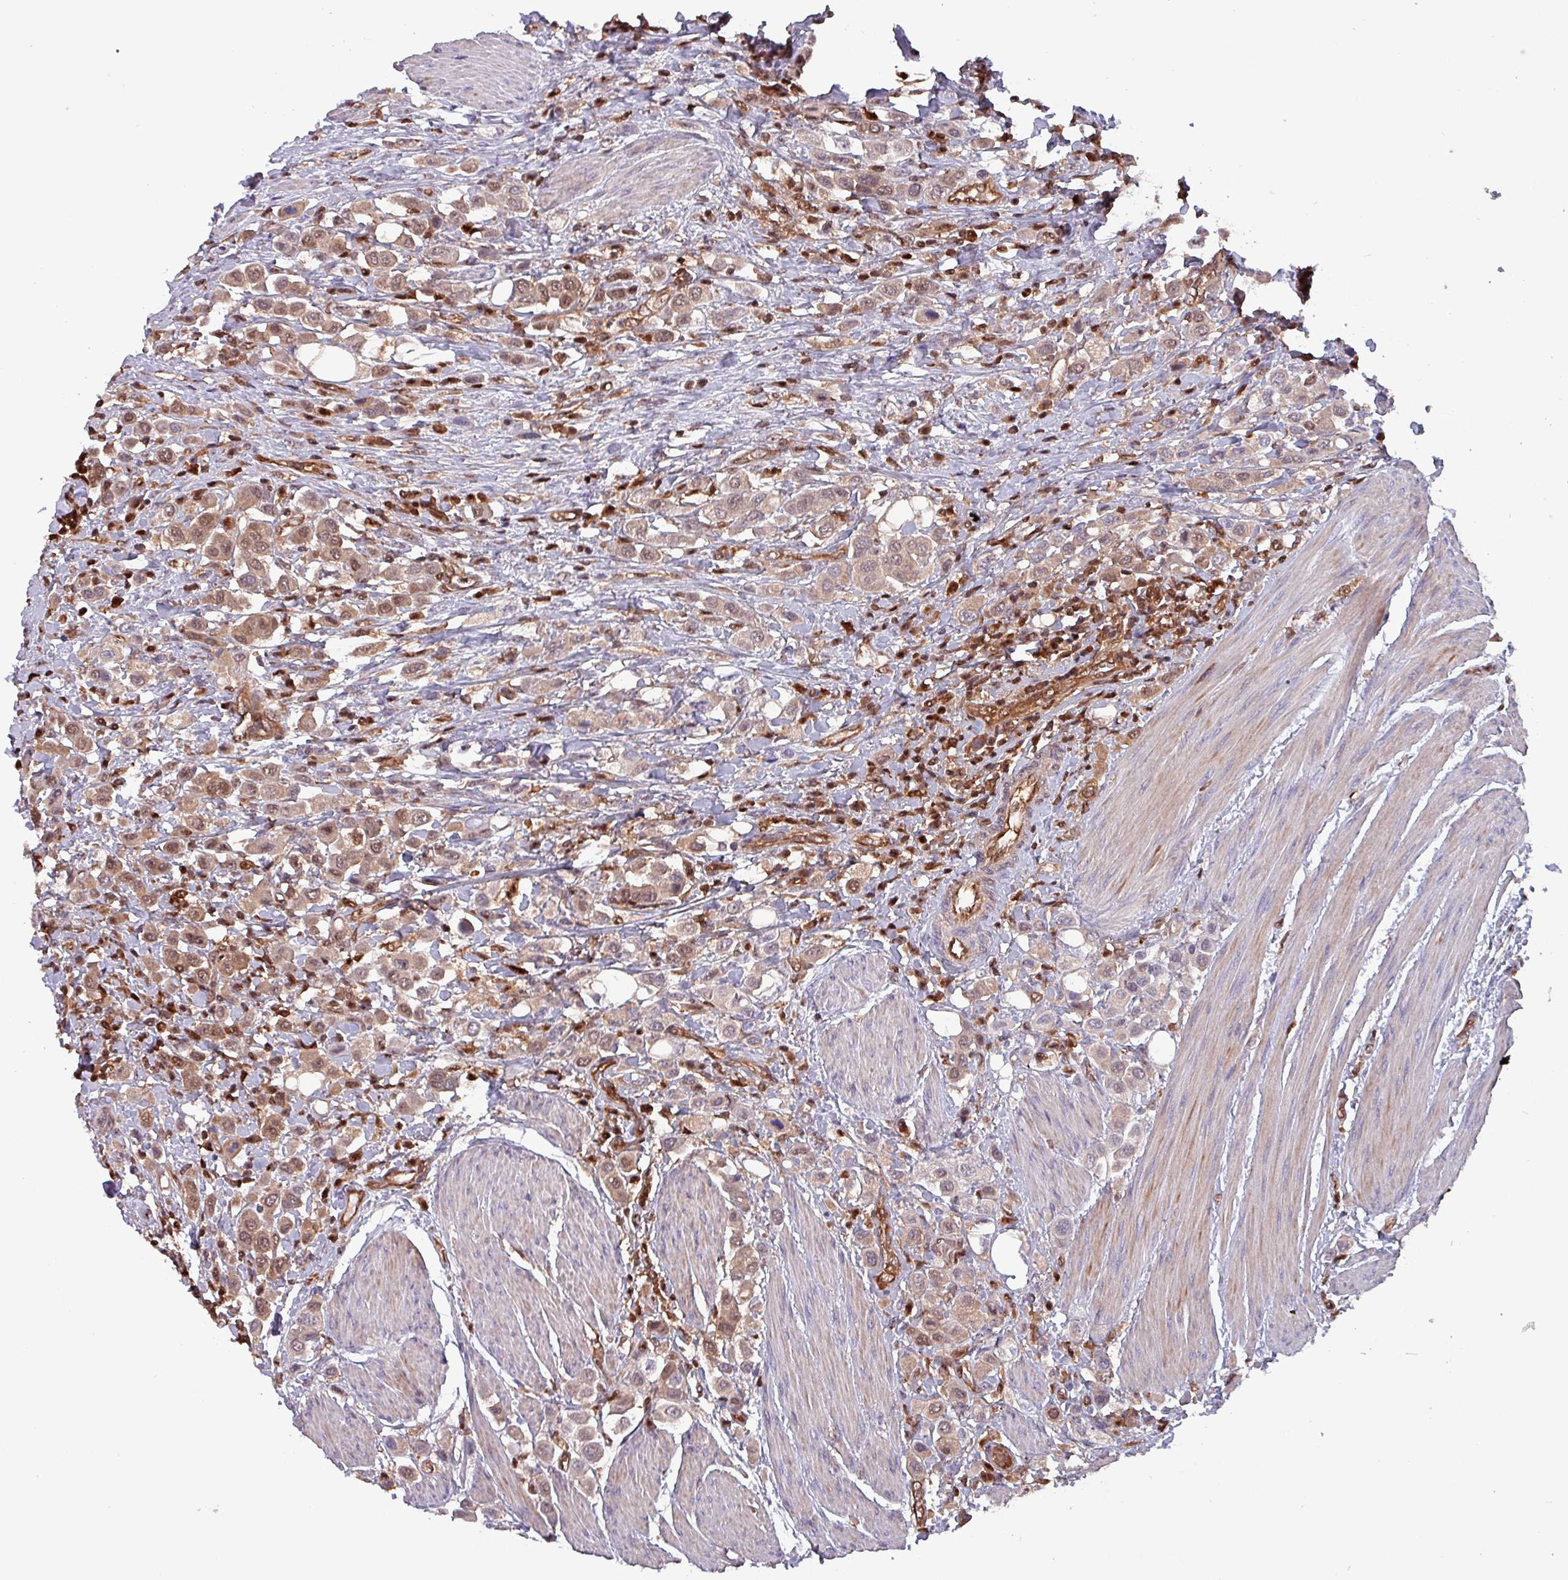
{"staining": {"intensity": "moderate", "quantity": "25%-75%", "location": "cytoplasmic/membranous,nuclear"}, "tissue": "urothelial cancer", "cell_type": "Tumor cells", "image_type": "cancer", "snomed": [{"axis": "morphology", "description": "Urothelial carcinoma, High grade"}, {"axis": "topography", "description": "Urinary bladder"}], "caption": "Protein expression analysis of human urothelial cancer reveals moderate cytoplasmic/membranous and nuclear staining in approximately 25%-75% of tumor cells.", "gene": "PSMB8", "patient": {"sex": "male", "age": 50}}